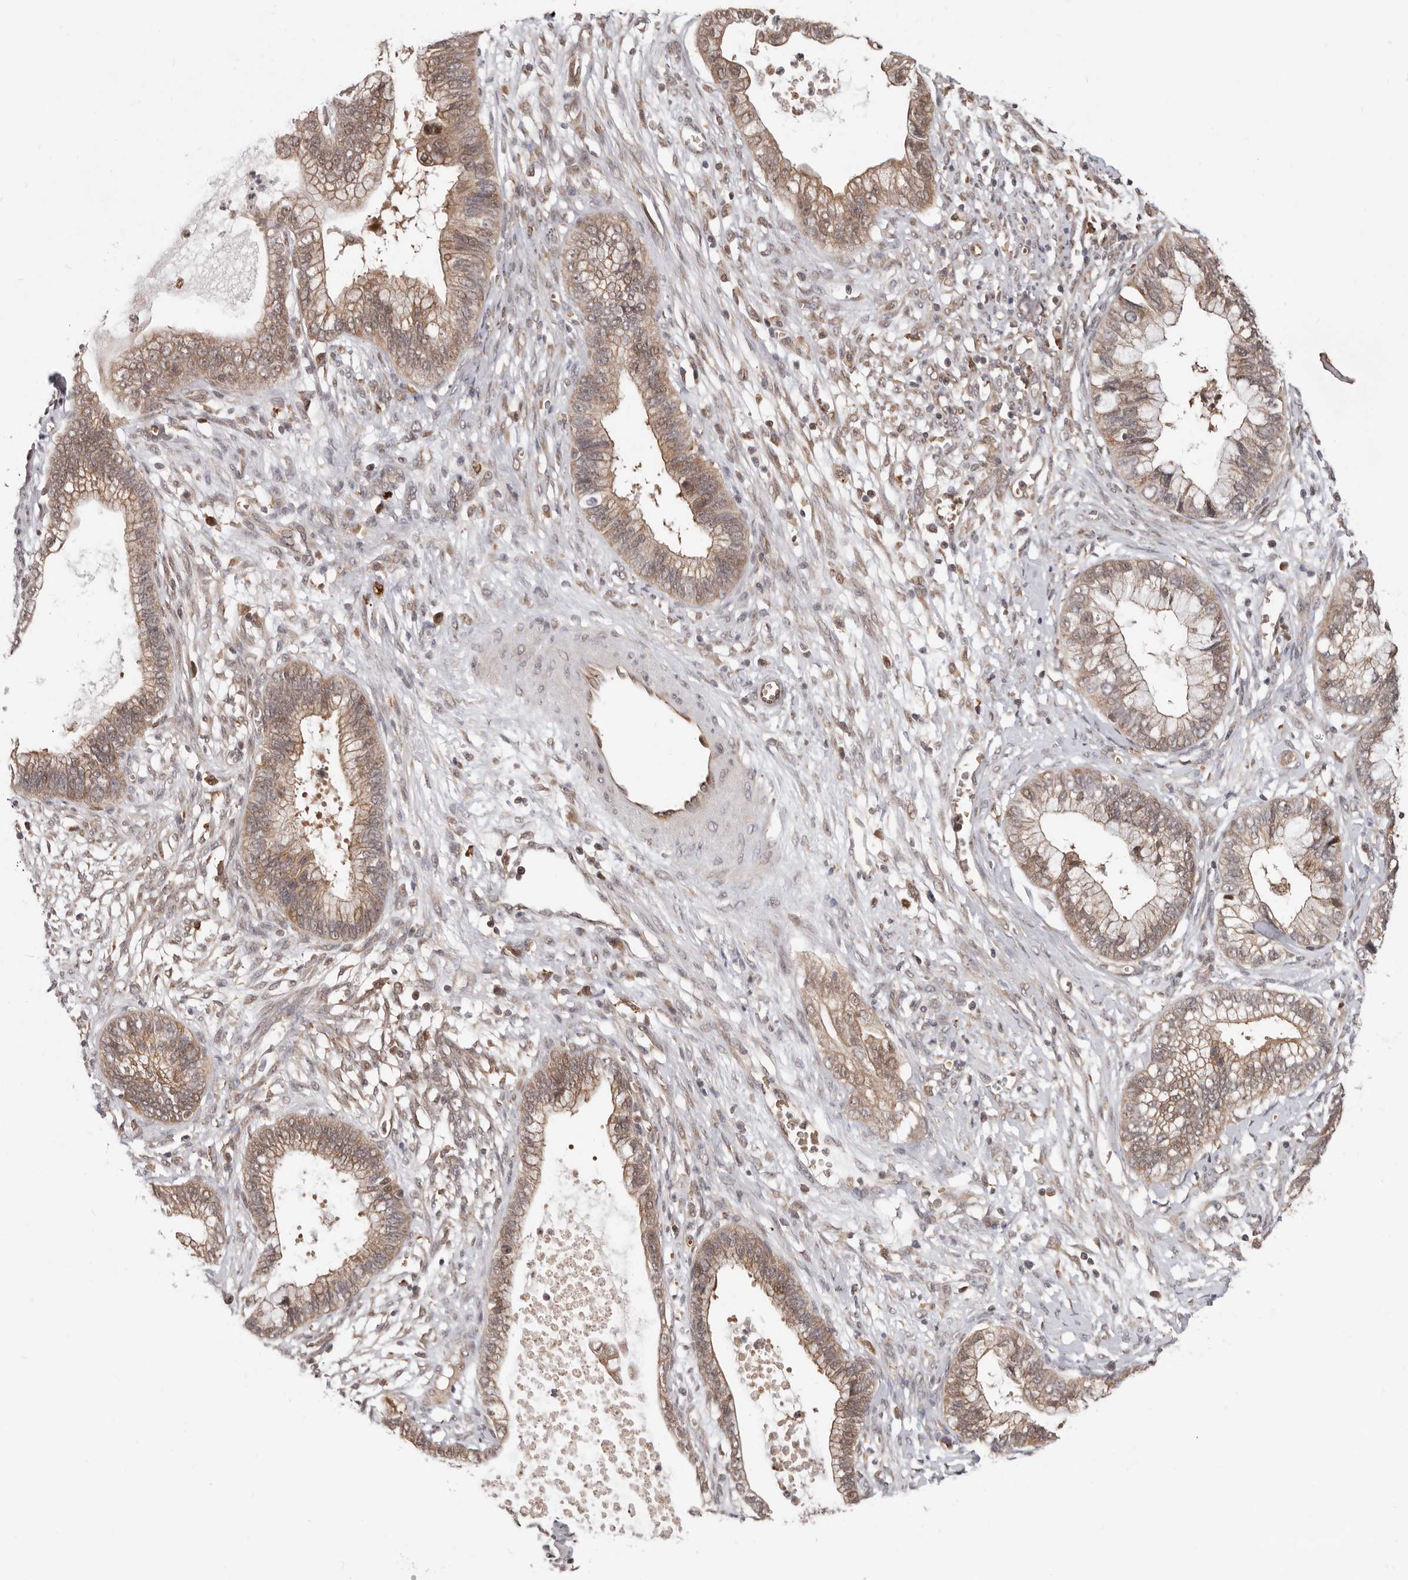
{"staining": {"intensity": "moderate", "quantity": ">75%", "location": "cytoplasmic/membranous"}, "tissue": "cervical cancer", "cell_type": "Tumor cells", "image_type": "cancer", "snomed": [{"axis": "morphology", "description": "Adenocarcinoma, NOS"}, {"axis": "topography", "description": "Cervix"}], "caption": "Moderate cytoplasmic/membranous positivity is present in about >75% of tumor cells in cervical cancer (adenocarcinoma).", "gene": "NCOA3", "patient": {"sex": "female", "age": 44}}